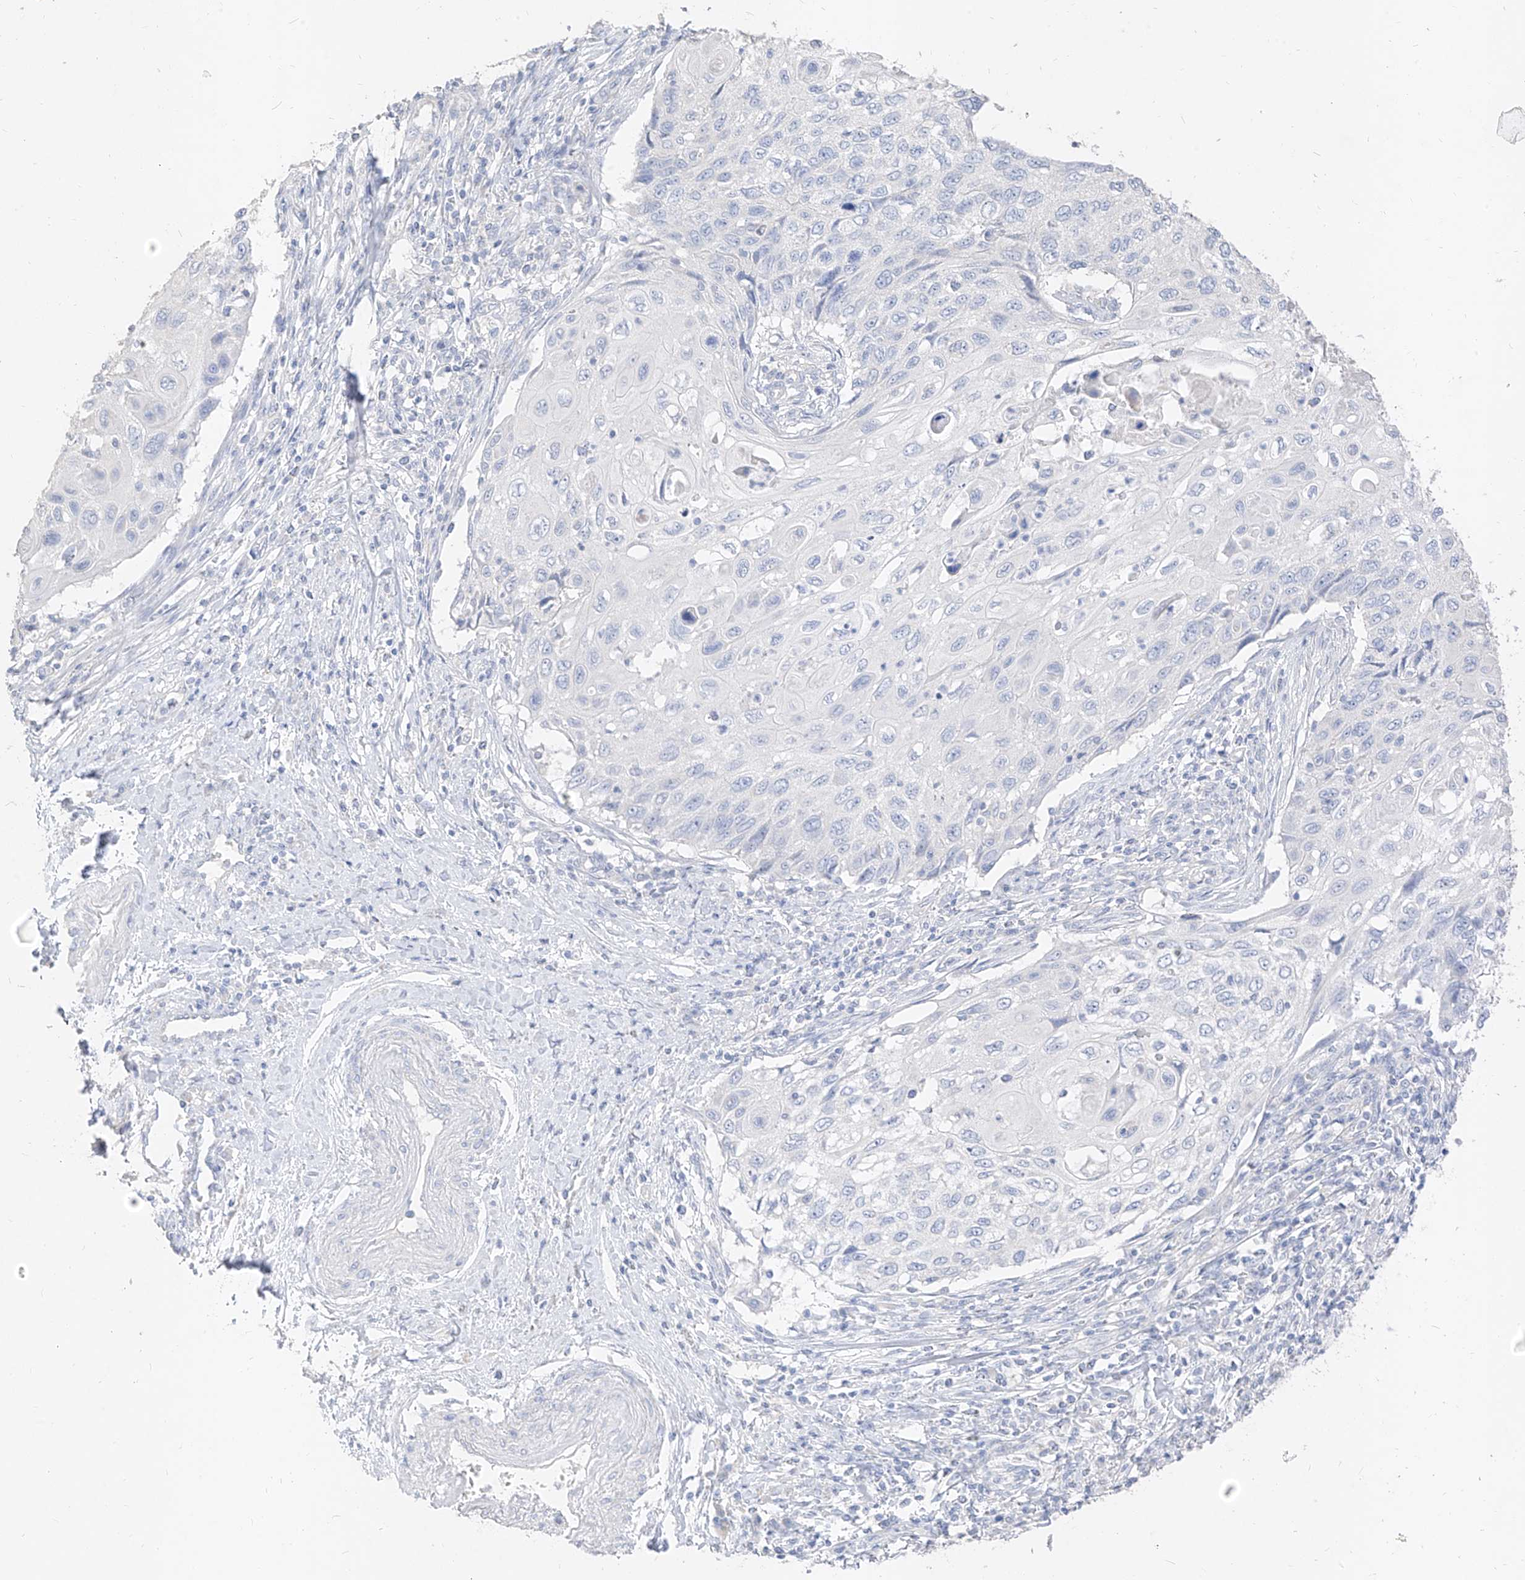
{"staining": {"intensity": "negative", "quantity": "none", "location": "none"}, "tissue": "cervical cancer", "cell_type": "Tumor cells", "image_type": "cancer", "snomed": [{"axis": "morphology", "description": "Squamous cell carcinoma, NOS"}, {"axis": "topography", "description": "Cervix"}], "caption": "Immunohistochemistry micrograph of neoplastic tissue: cervical cancer stained with DAB demonstrates no significant protein expression in tumor cells.", "gene": "ZZEF1", "patient": {"sex": "female", "age": 70}}